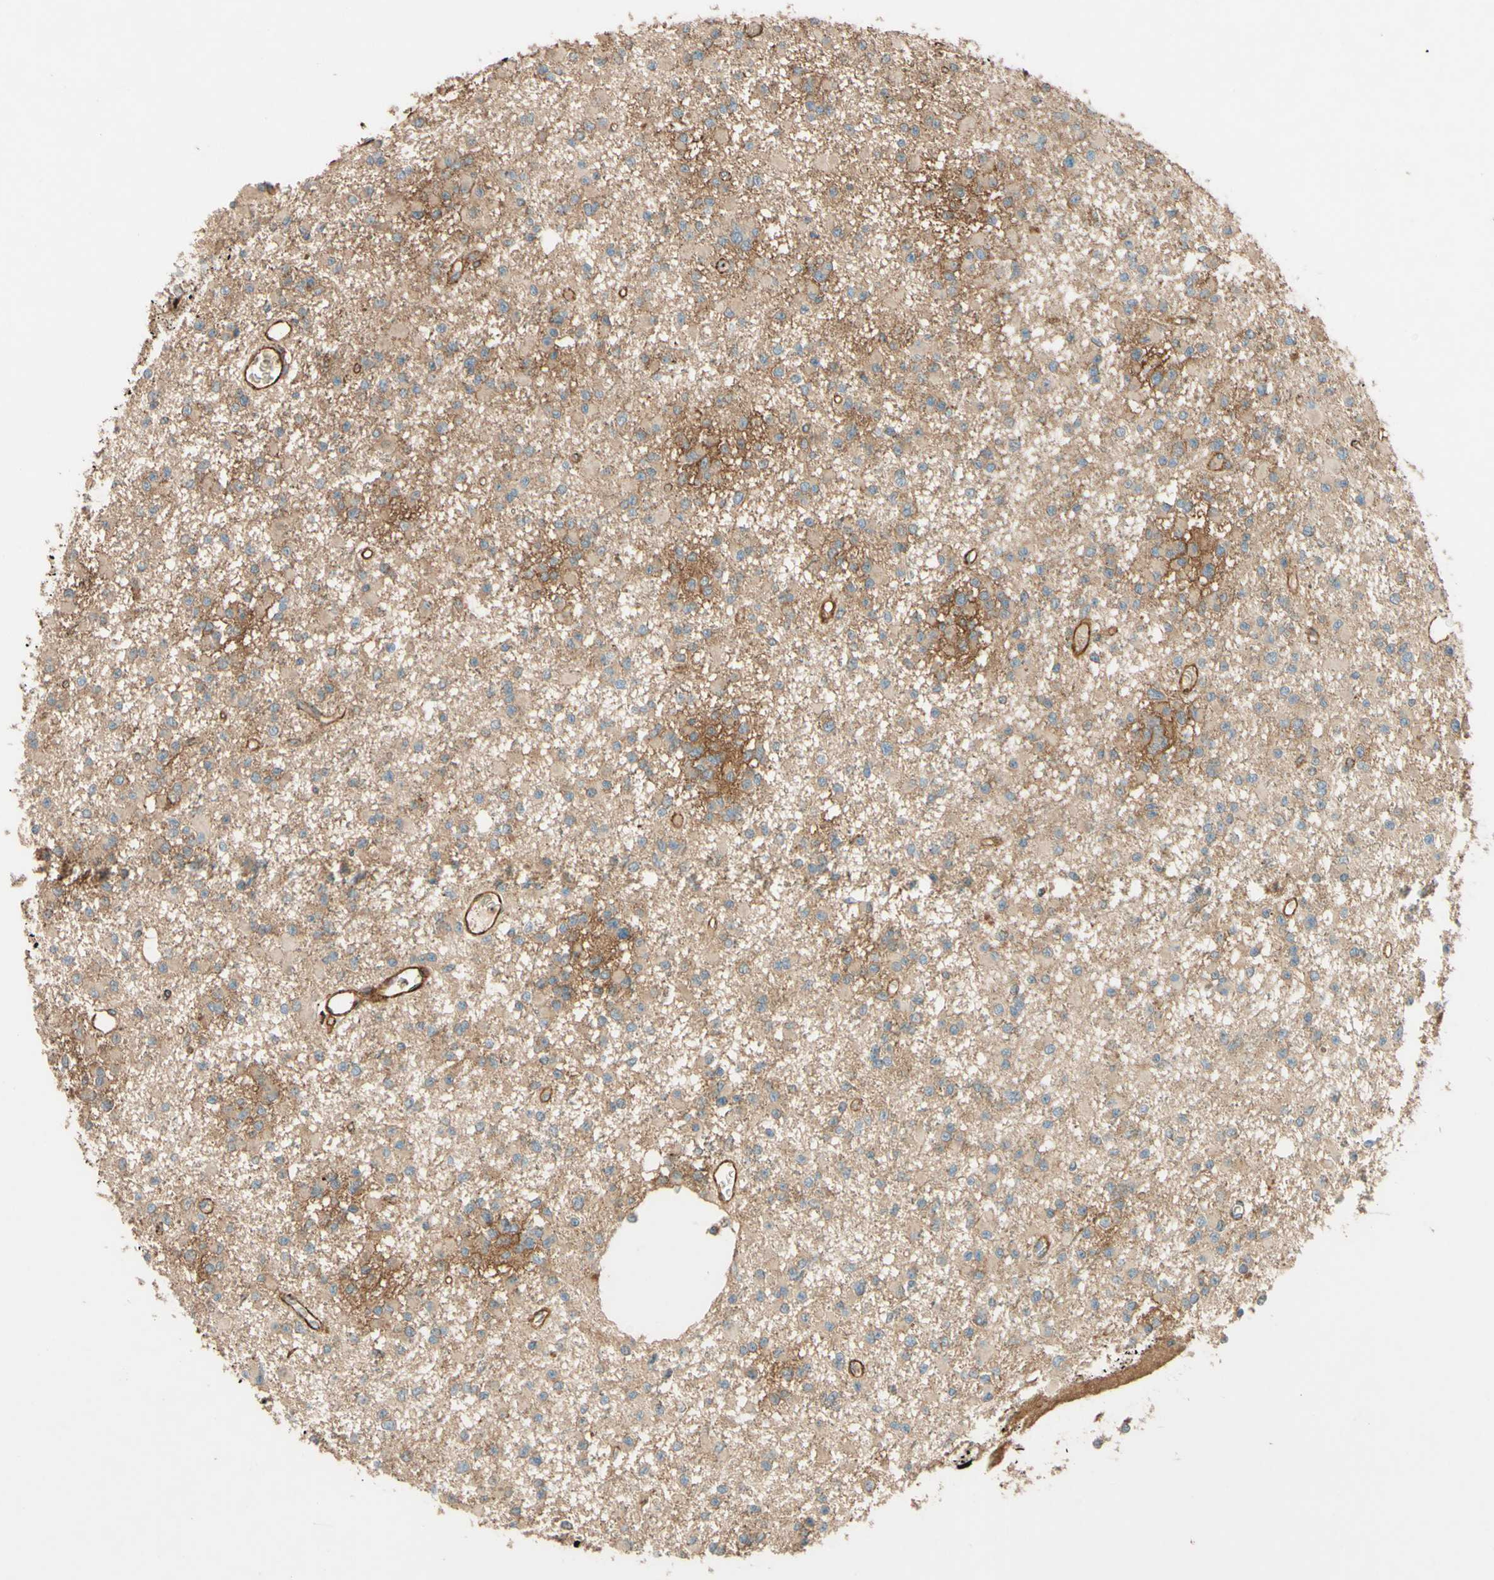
{"staining": {"intensity": "moderate", "quantity": ">75%", "location": "cytoplasmic/membranous"}, "tissue": "glioma", "cell_type": "Tumor cells", "image_type": "cancer", "snomed": [{"axis": "morphology", "description": "Glioma, malignant, Low grade"}, {"axis": "topography", "description": "Brain"}], "caption": "DAB immunohistochemical staining of glioma demonstrates moderate cytoplasmic/membranous protein expression in approximately >75% of tumor cells. (DAB IHC, brown staining for protein, blue staining for nuclei).", "gene": "ADAM17", "patient": {"sex": "female", "age": 22}}